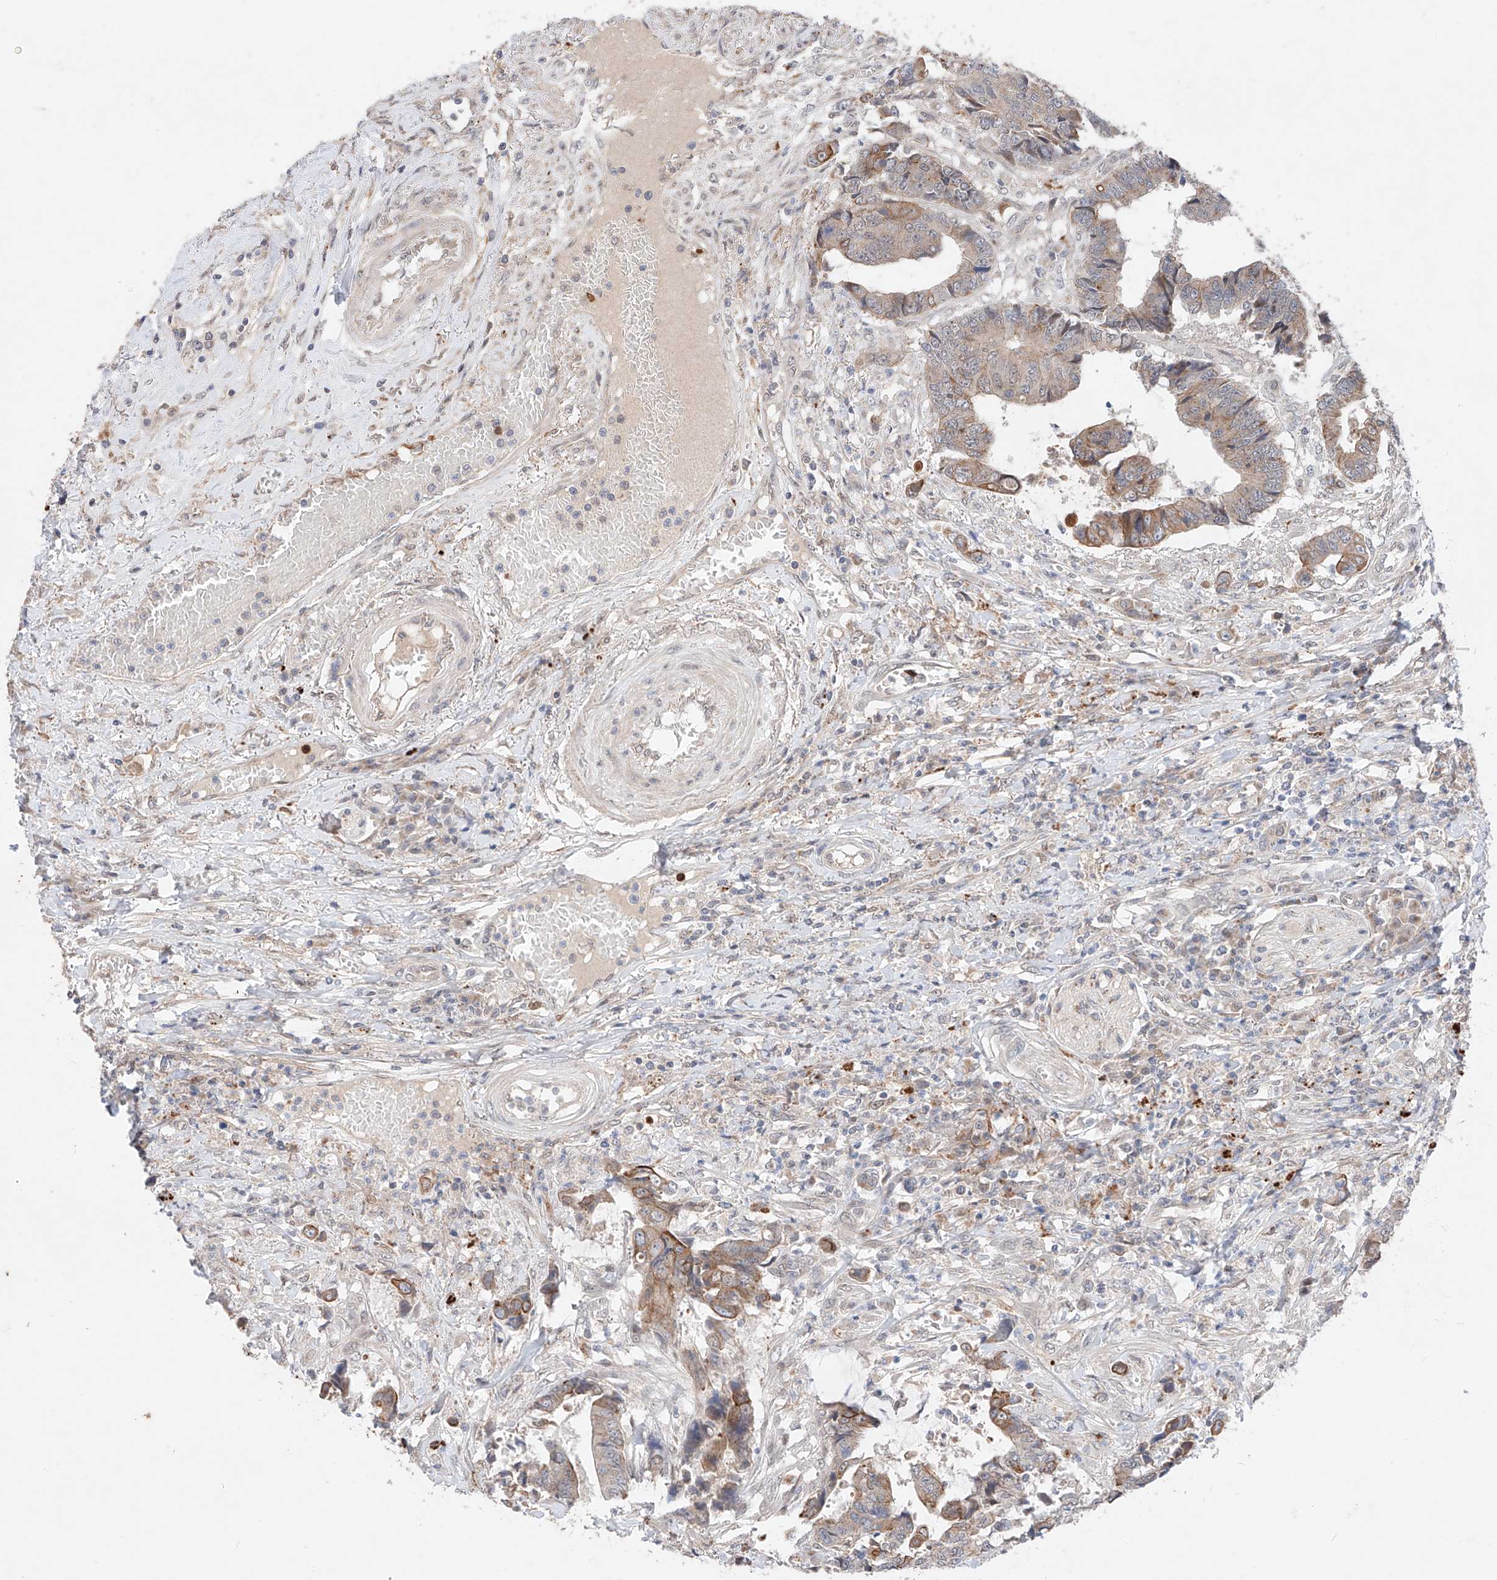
{"staining": {"intensity": "moderate", "quantity": "<25%", "location": "cytoplasmic/membranous"}, "tissue": "colorectal cancer", "cell_type": "Tumor cells", "image_type": "cancer", "snomed": [{"axis": "morphology", "description": "Adenocarcinoma, NOS"}, {"axis": "topography", "description": "Rectum"}], "caption": "Tumor cells demonstrate moderate cytoplasmic/membranous staining in approximately <25% of cells in colorectal cancer (adenocarcinoma). The staining was performed using DAB (3,3'-diaminobenzidine), with brown indicating positive protein expression. Nuclei are stained blue with hematoxylin.", "gene": "GCNT1", "patient": {"sex": "male", "age": 84}}